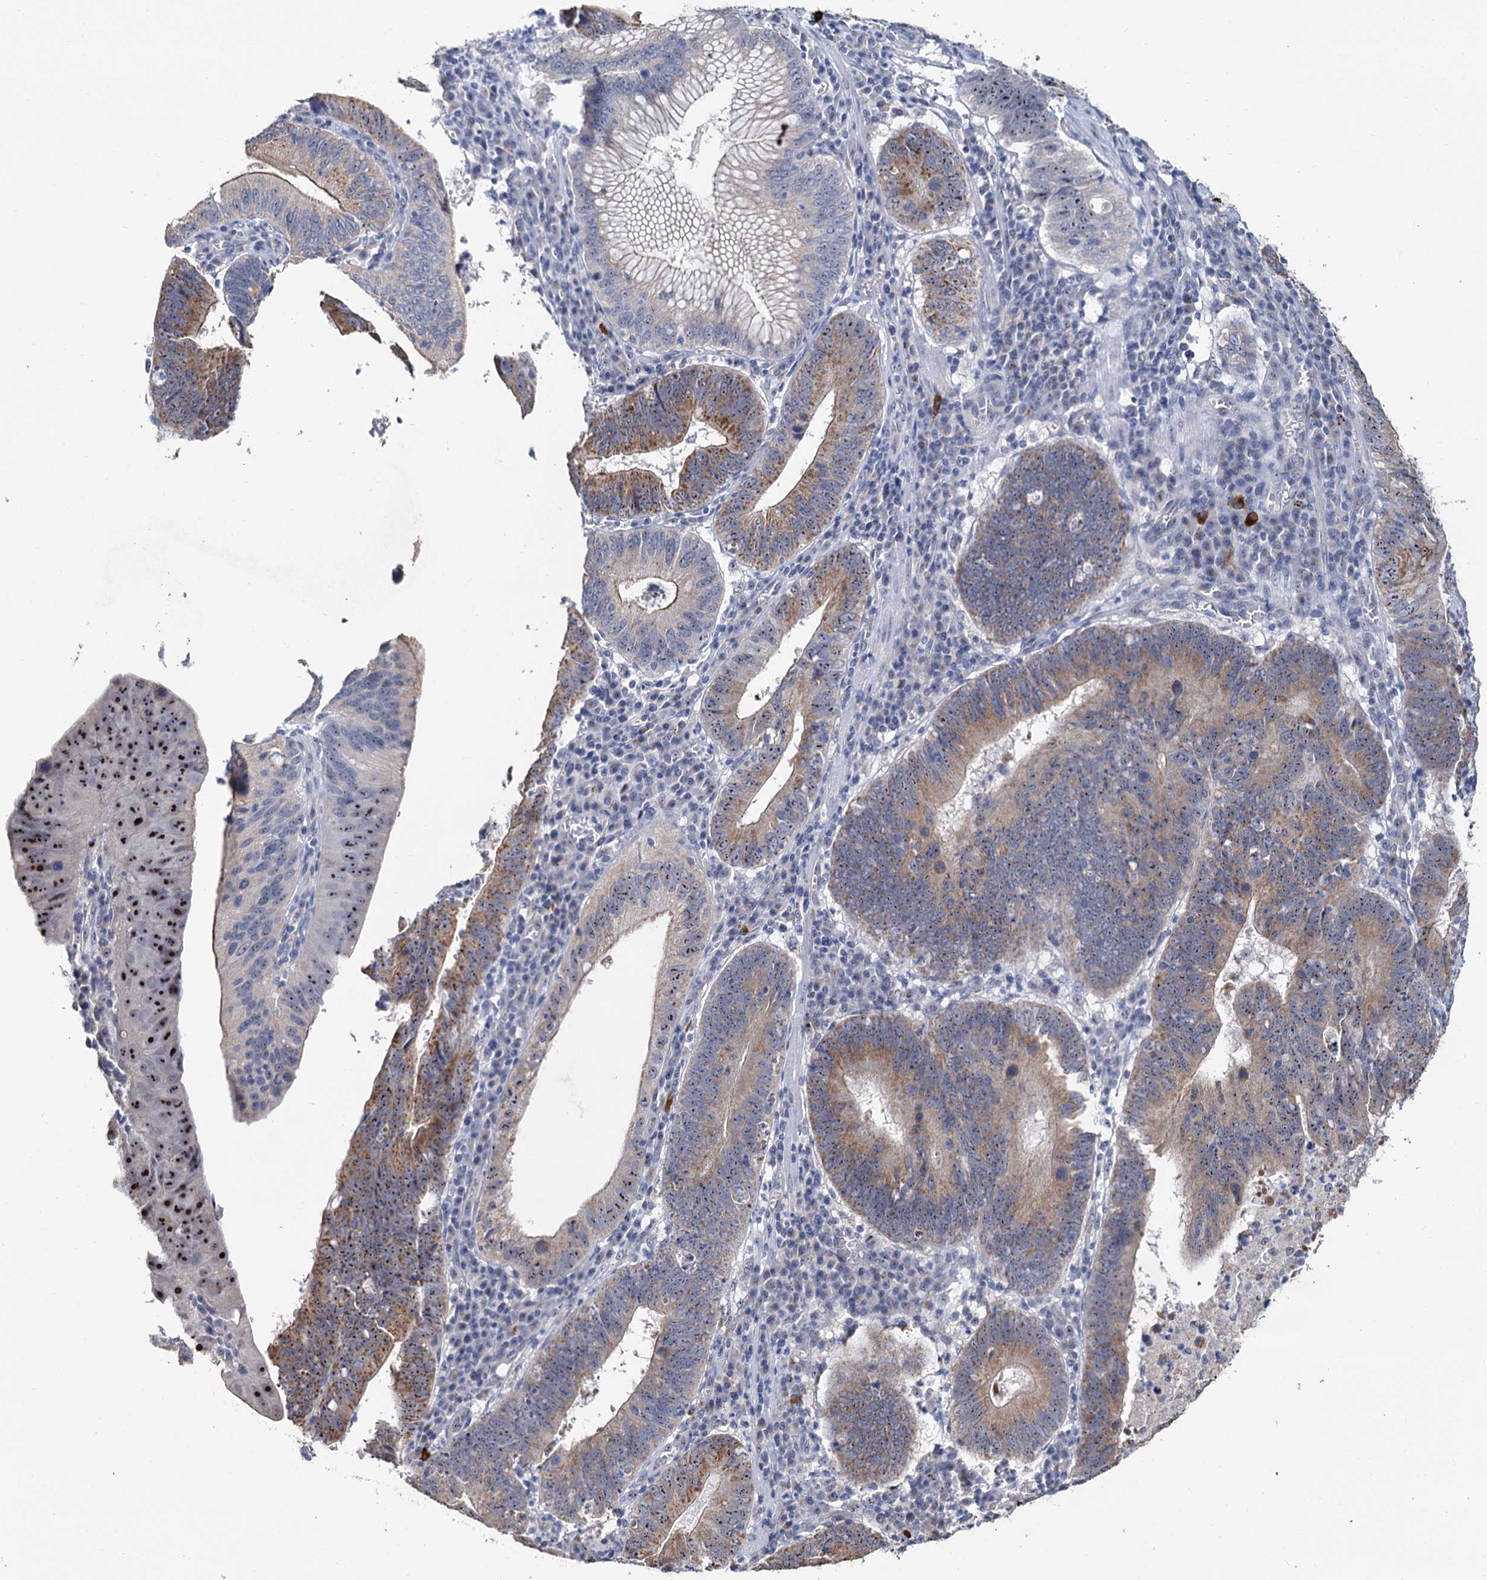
{"staining": {"intensity": "moderate", "quantity": ">75%", "location": "cytoplasmic/membranous,nuclear"}, "tissue": "stomach cancer", "cell_type": "Tumor cells", "image_type": "cancer", "snomed": [{"axis": "morphology", "description": "Adenocarcinoma, NOS"}, {"axis": "topography", "description": "Stomach"}], "caption": "Tumor cells display medium levels of moderate cytoplasmic/membranous and nuclear positivity in about >75% of cells in adenocarcinoma (stomach).", "gene": "C2CD3", "patient": {"sex": "male", "age": 59}}